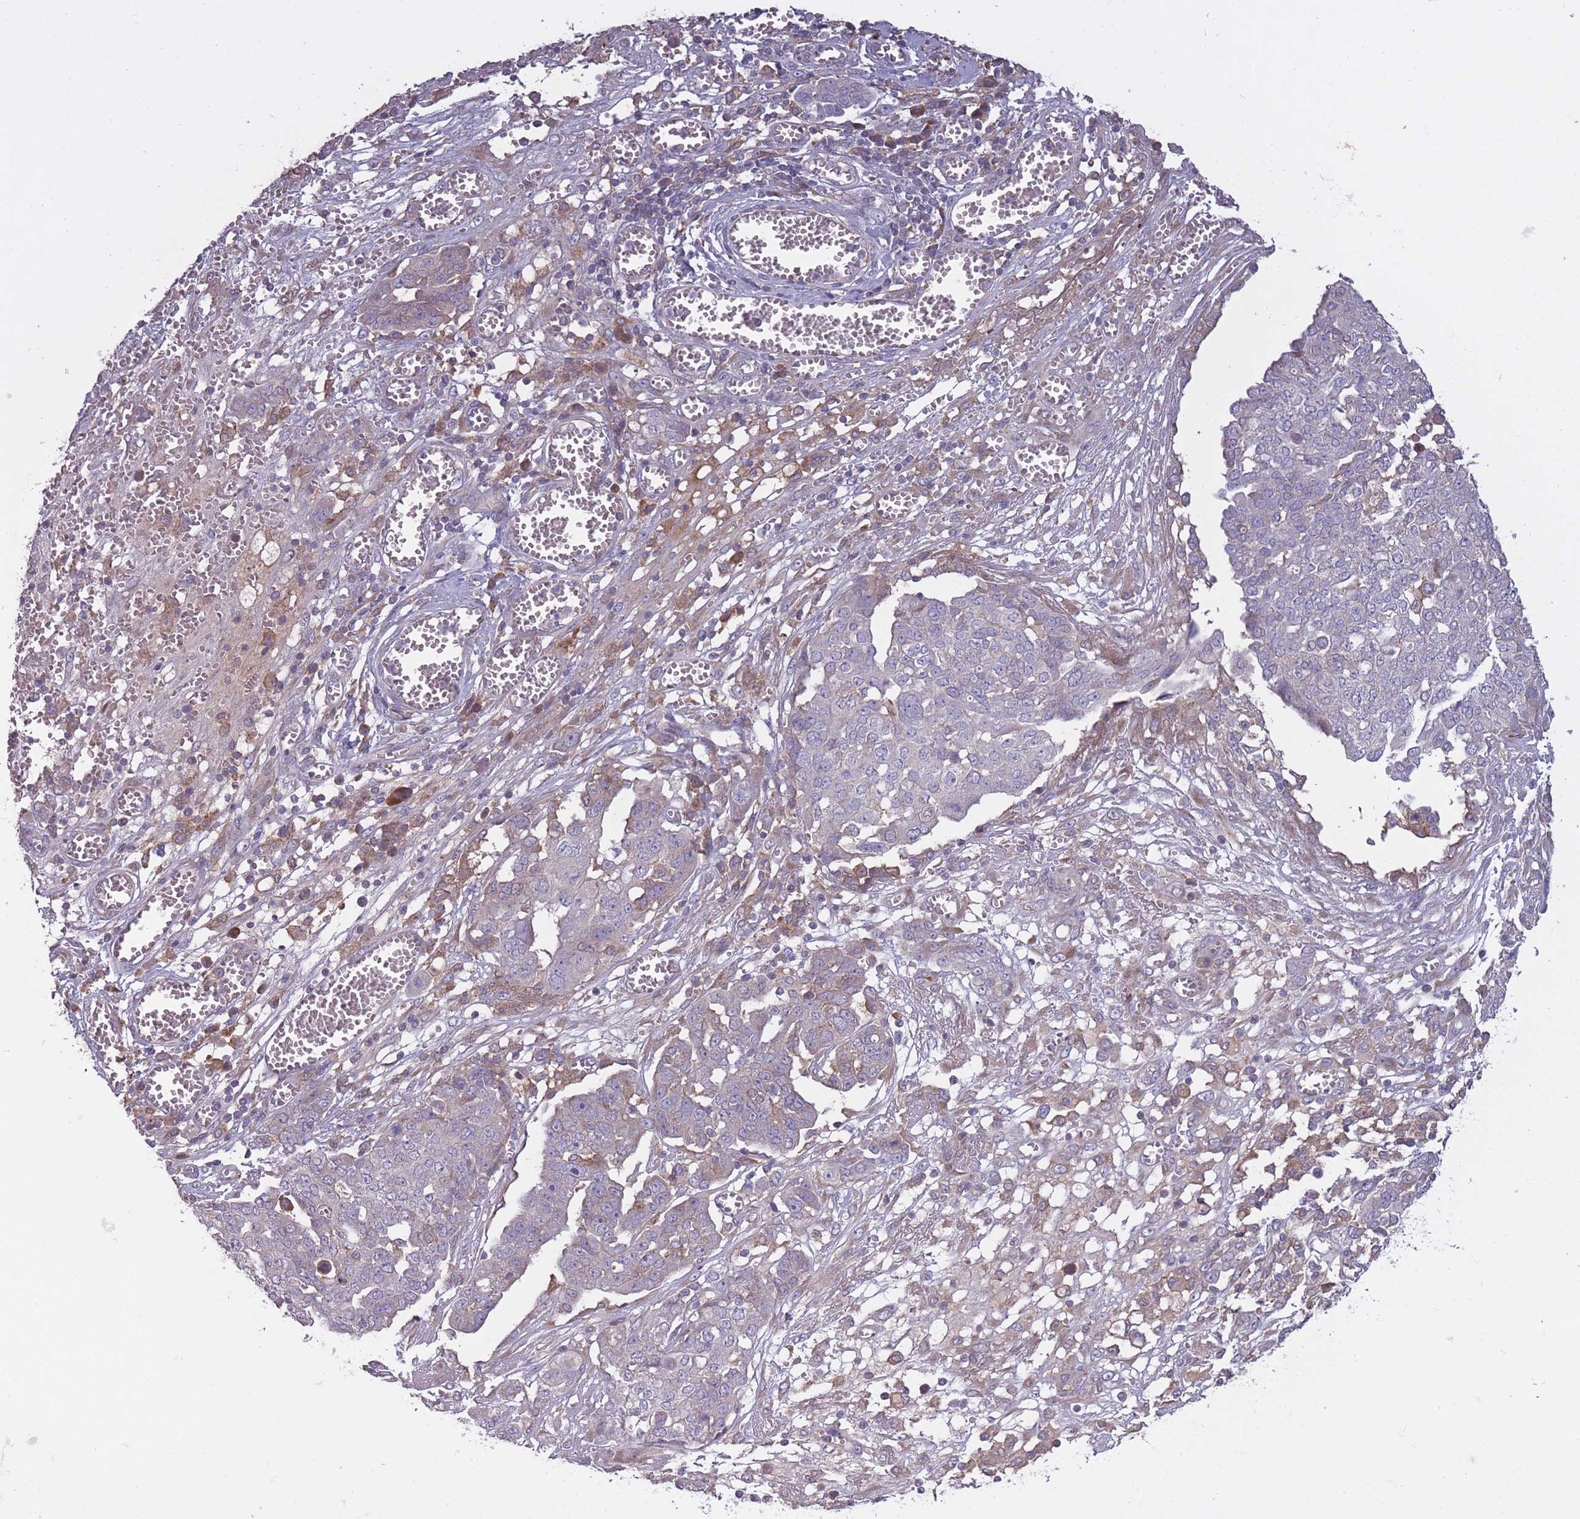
{"staining": {"intensity": "negative", "quantity": "none", "location": "none"}, "tissue": "ovarian cancer", "cell_type": "Tumor cells", "image_type": "cancer", "snomed": [{"axis": "morphology", "description": "Cystadenocarcinoma, serous, NOS"}, {"axis": "topography", "description": "Soft tissue"}, {"axis": "topography", "description": "Ovary"}], "caption": "High magnification brightfield microscopy of ovarian cancer stained with DAB (brown) and counterstained with hematoxylin (blue): tumor cells show no significant staining. (DAB (3,3'-diaminobenzidine) immunohistochemistry with hematoxylin counter stain).", "gene": "OR2V2", "patient": {"sex": "female", "age": 57}}